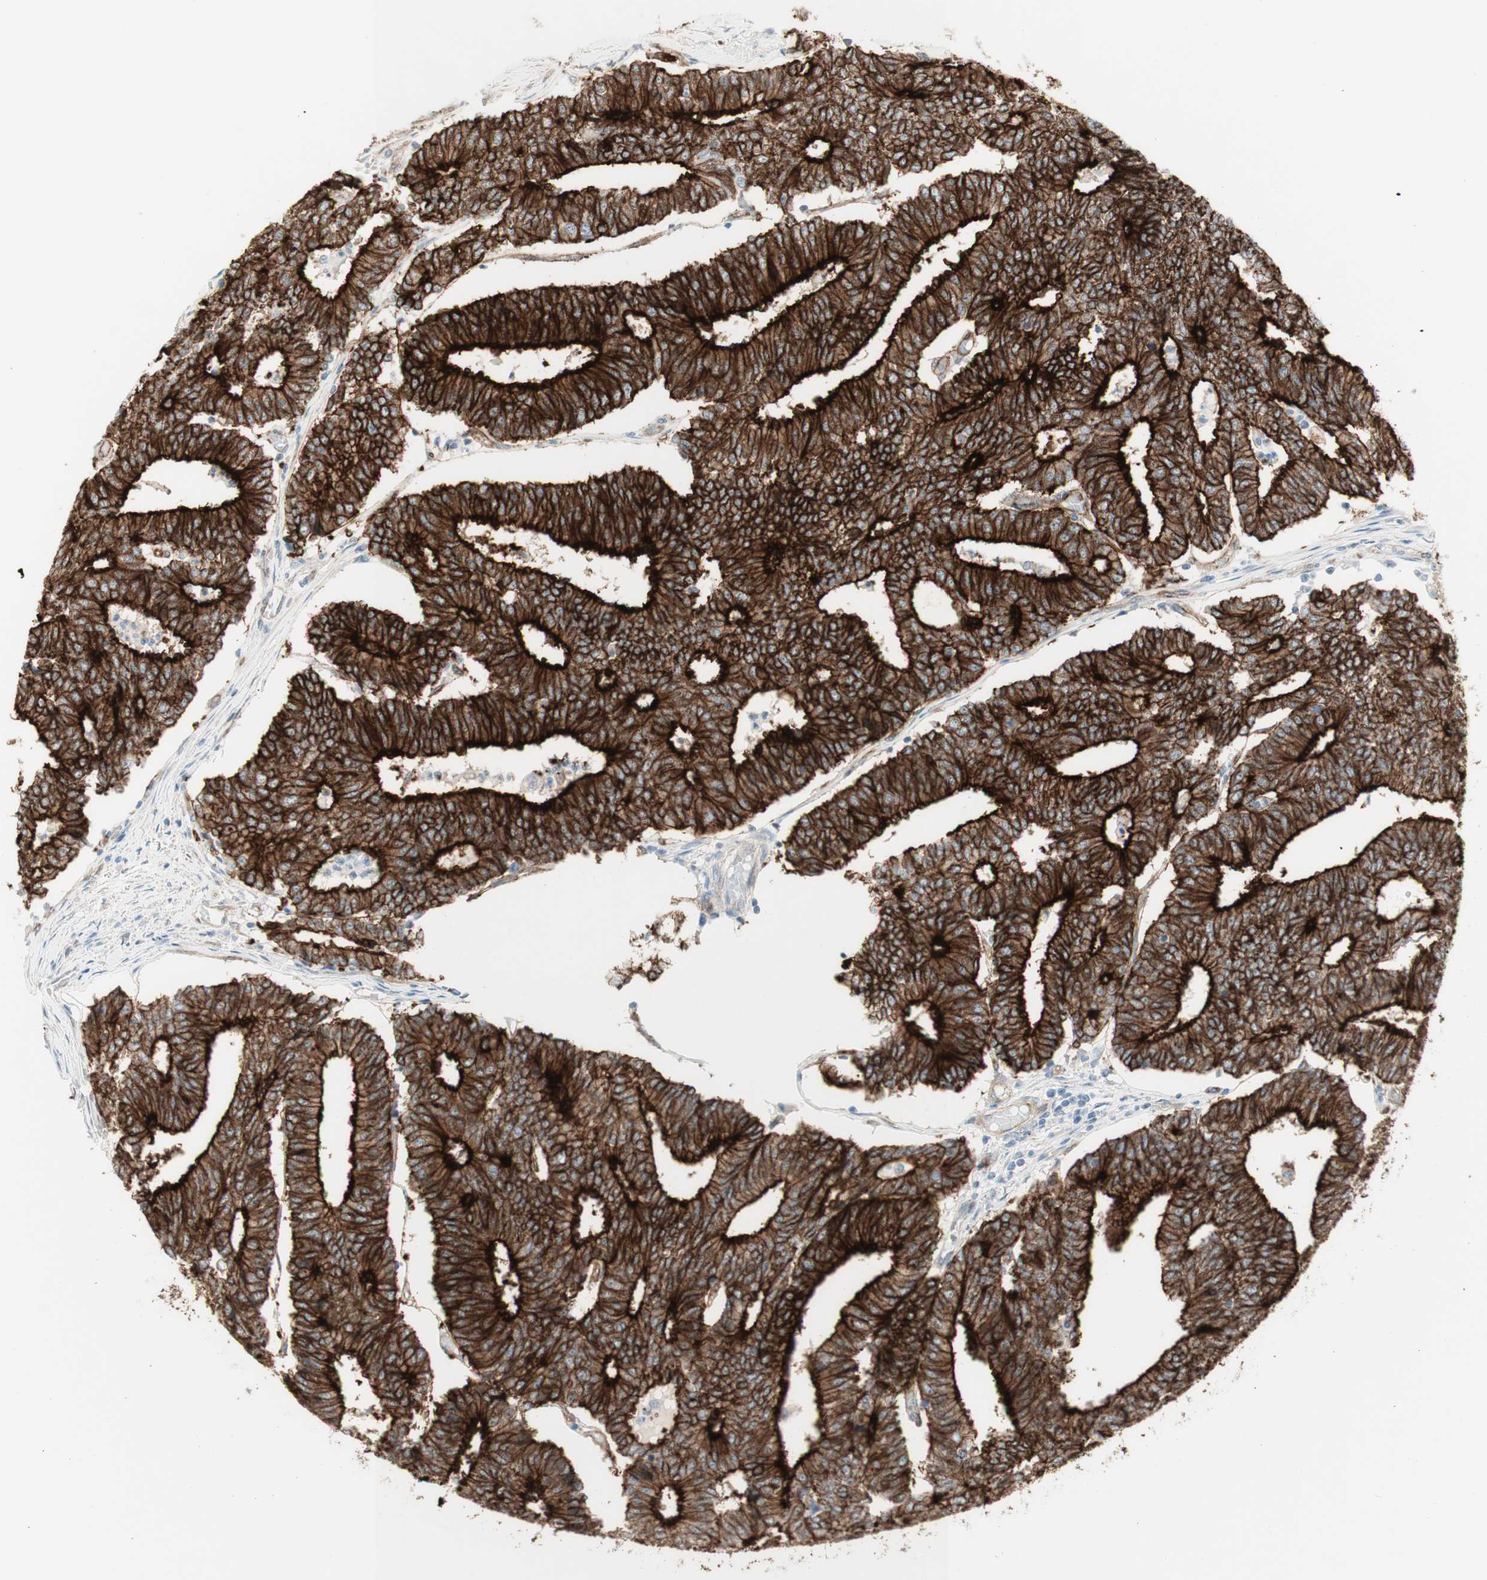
{"staining": {"intensity": "strong", "quantity": ">75%", "location": "cytoplasmic/membranous"}, "tissue": "prostate cancer", "cell_type": "Tumor cells", "image_type": "cancer", "snomed": [{"axis": "morphology", "description": "Normal tissue, NOS"}, {"axis": "morphology", "description": "Adenocarcinoma, High grade"}, {"axis": "topography", "description": "Prostate"}, {"axis": "topography", "description": "Seminal veicle"}], "caption": "High-magnification brightfield microscopy of prostate cancer stained with DAB (brown) and counterstained with hematoxylin (blue). tumor cells exhibit strong cytoplasmic/membranous positivity is seen in about>75% of cells. (brown staining indicates protein expression, while blue staining denotes nuclei).", "gene": "MYO6", "patient": {"sex": "male", "age": 55}}